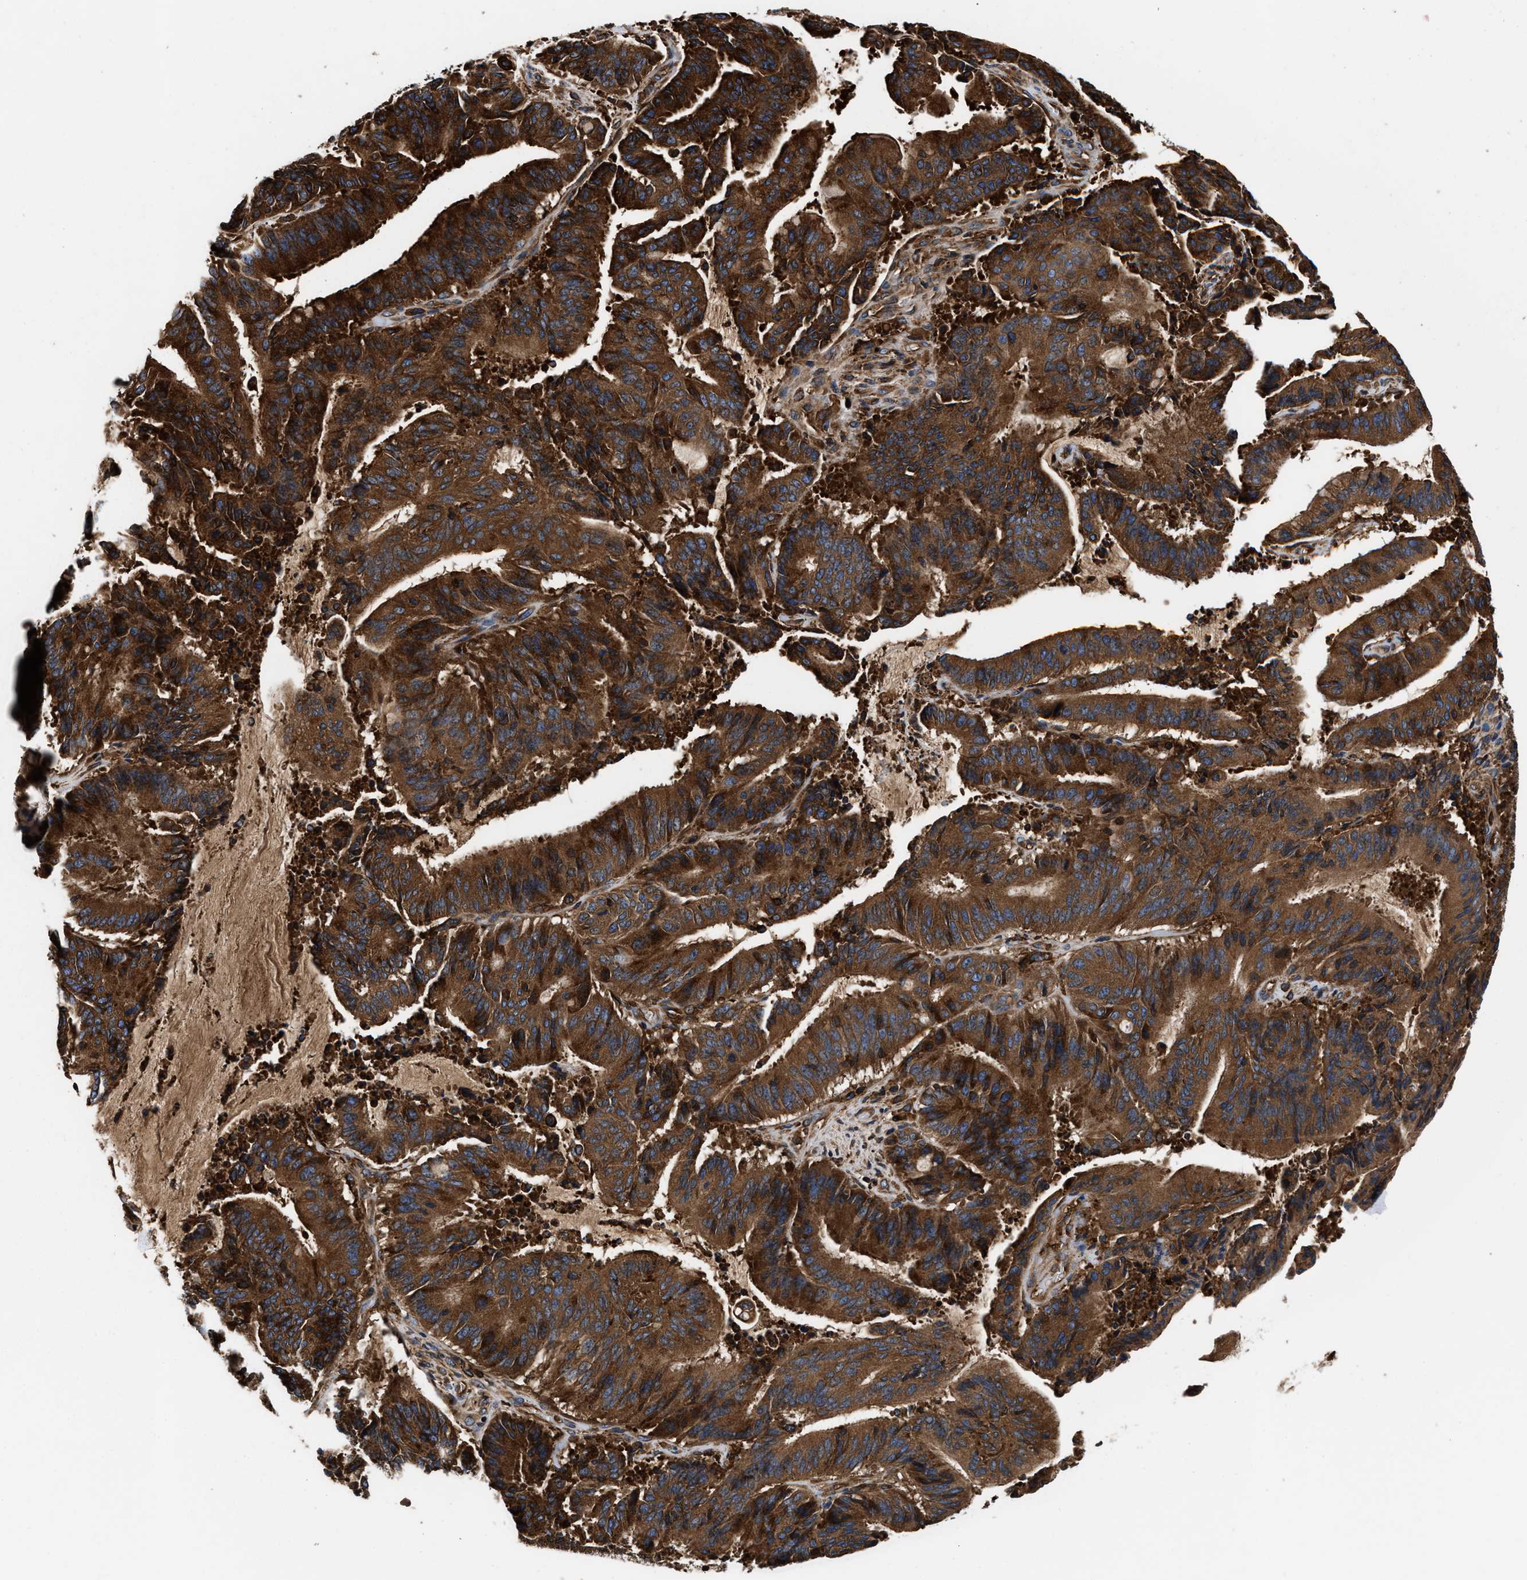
{"staining": {"intensity": "strong", "quantity": ">75%", "location": "cytoplasmic/membranous"}, "tissue": "liver cancer", "cell_type": "Tumor cells", "image_type": "cancer", "snomed": [{"axis": "morphology", "description": "Normal tissue, NOS"}, {"axis": "morphology", "description": "Cholangiocarcinoma"}, {"axis": "topography", "description": "Liver"}, {"axis": "topography", "description": "Peripheral nerve tissue"}], "caption": "A brown stain highlights strong cytoplasmic/membranous expression of a protein in human liver cholangiocarcinoma tumor cells.", "gene": "KYAT1", "patient": {"sex": "female", "age": 73}}